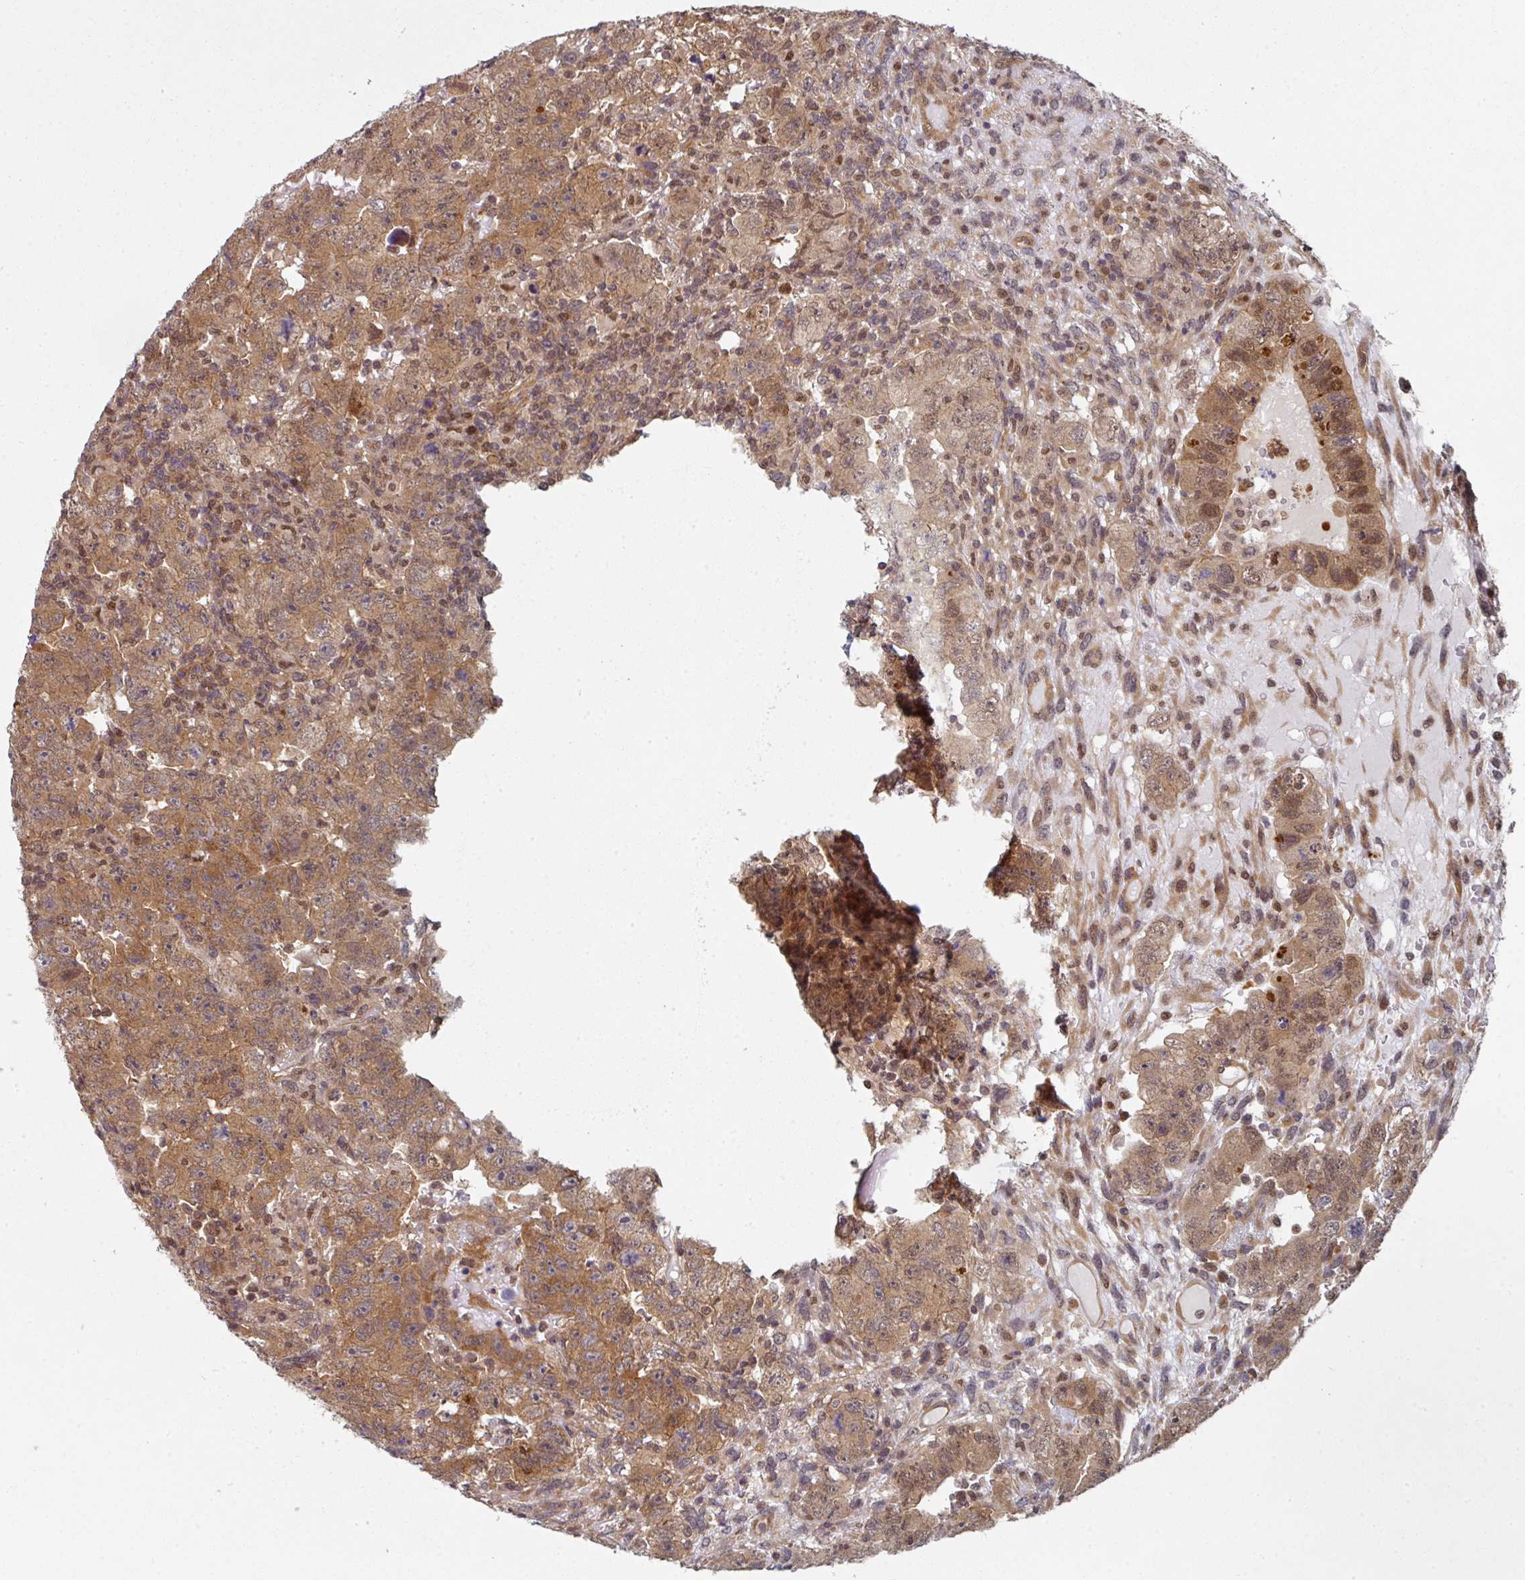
{"staining": {"intensity": "moderate", "quantity": ">75%", "location": "cytoplasmic/membranous,nuclear"}, "tissue": "testis cancer", "cell_type": "Tumor cells", "image_type": "cancer", "snomed": [{"axis": "morphology", "description": "Carcinoma, Embryonal, NOS"}, {"axis": "topography", "description": "Testis"}], "caption": "About >75% of tumor cells in embryonal carcinoma (testis) reveal moderate cytoplasmic/membranous and nuclear protein expression as visualized by brown immunohistochemical staining.", "gene": "PSME3IP1", "patient": {"sex": "male", "age": 24}}